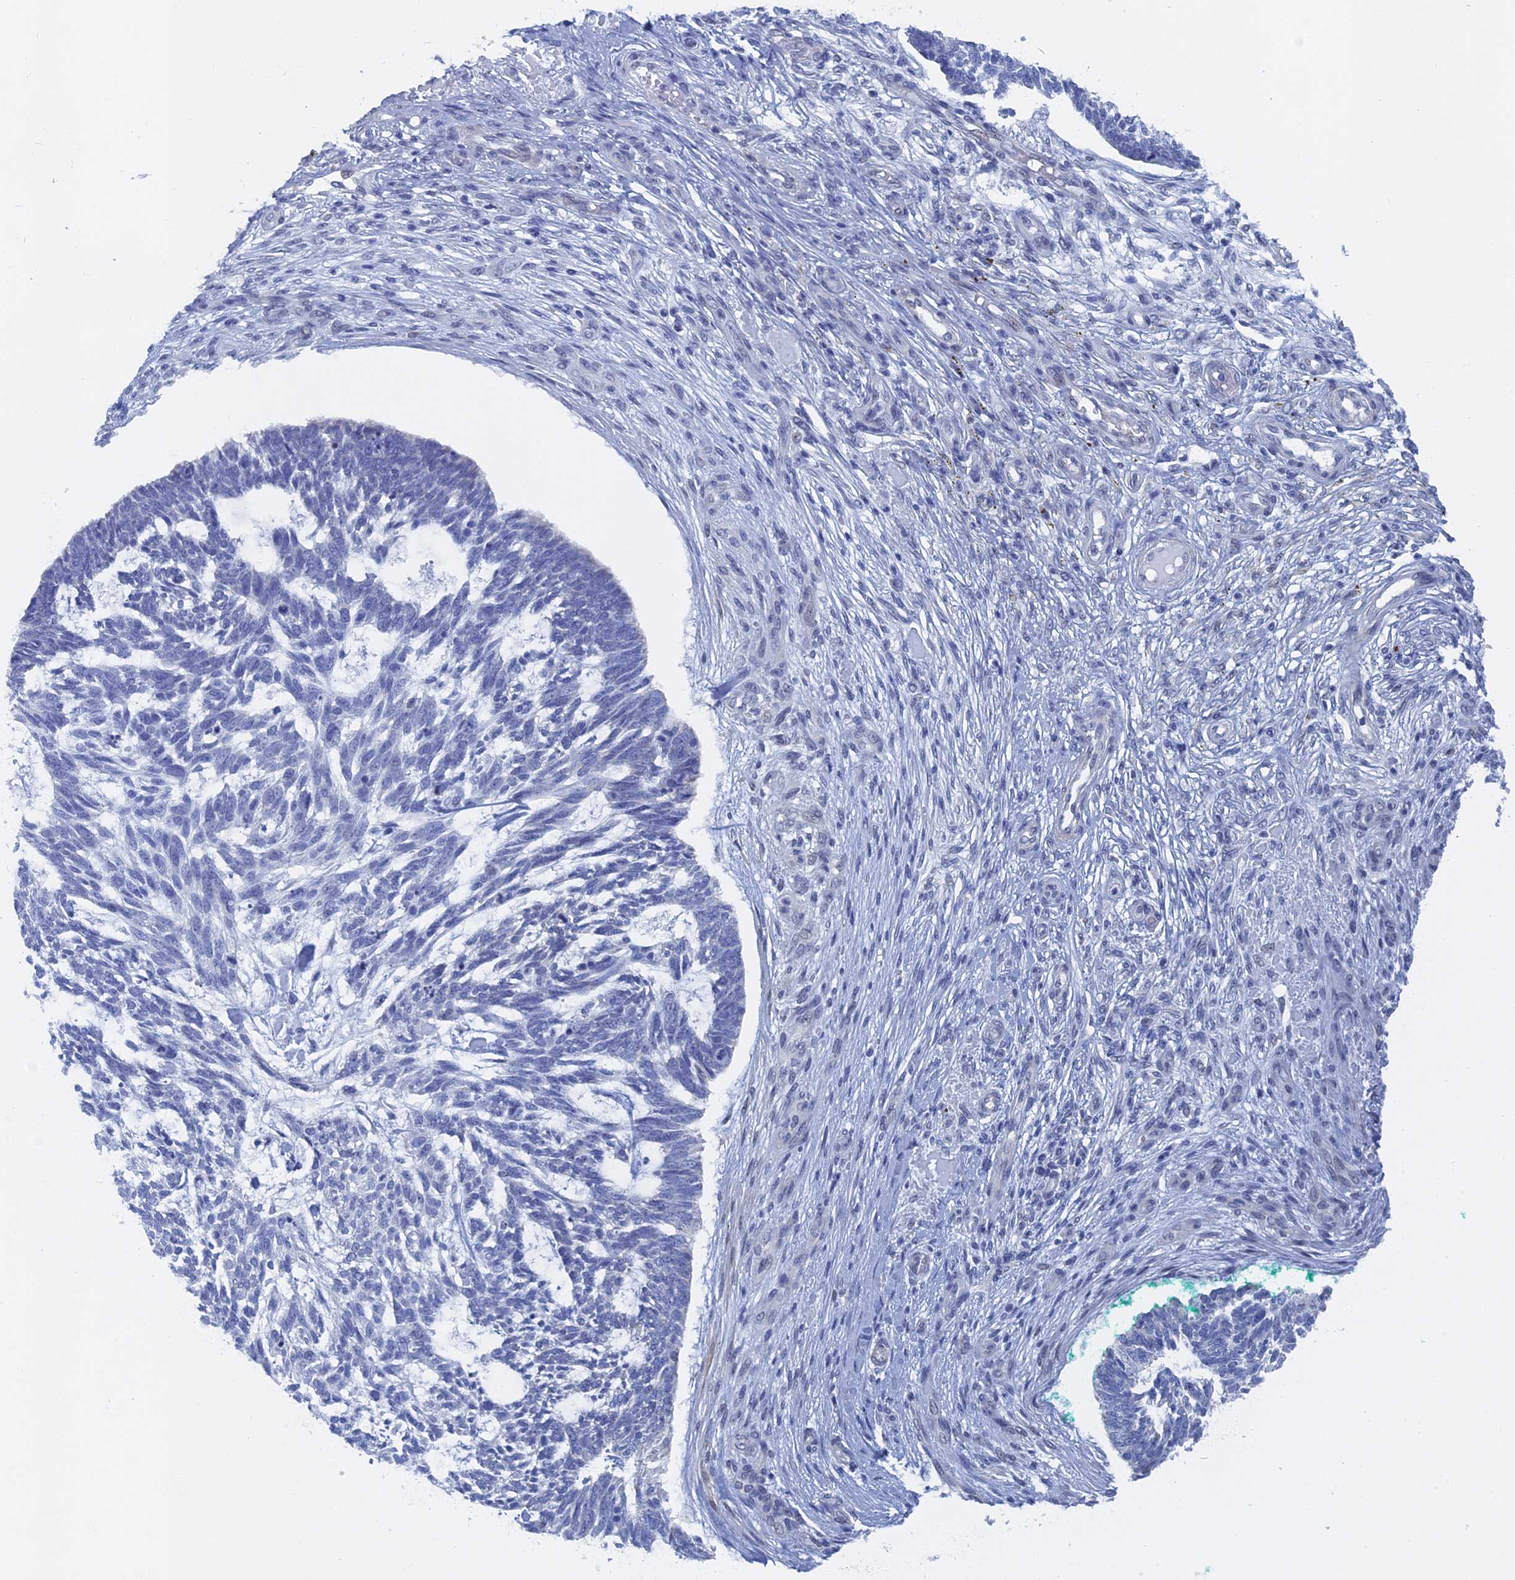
{"staining": {"intensity": "negative", "quantity": "none", "location": "none"}, "tissue": "skin cancer", "cell_type": "Tumor cells", "image_type": "cancer", "snomed": [{"axis": "morphology", "description": "Basal cell carcinoma"}, {"axis": "topography", "description": "Skin"}], "caption": "Protein analysis of basal cell carcinoma (skin) shows no significant staining in tumor cells. Brightfield microscopy of IHC stained with DAB (3,3'-diaminobenzidine) (brown) and hematoxylin (blue), captured at high magnification.", "gene": "MTRF1", "patient": {"sex": "male", "age": 88}}